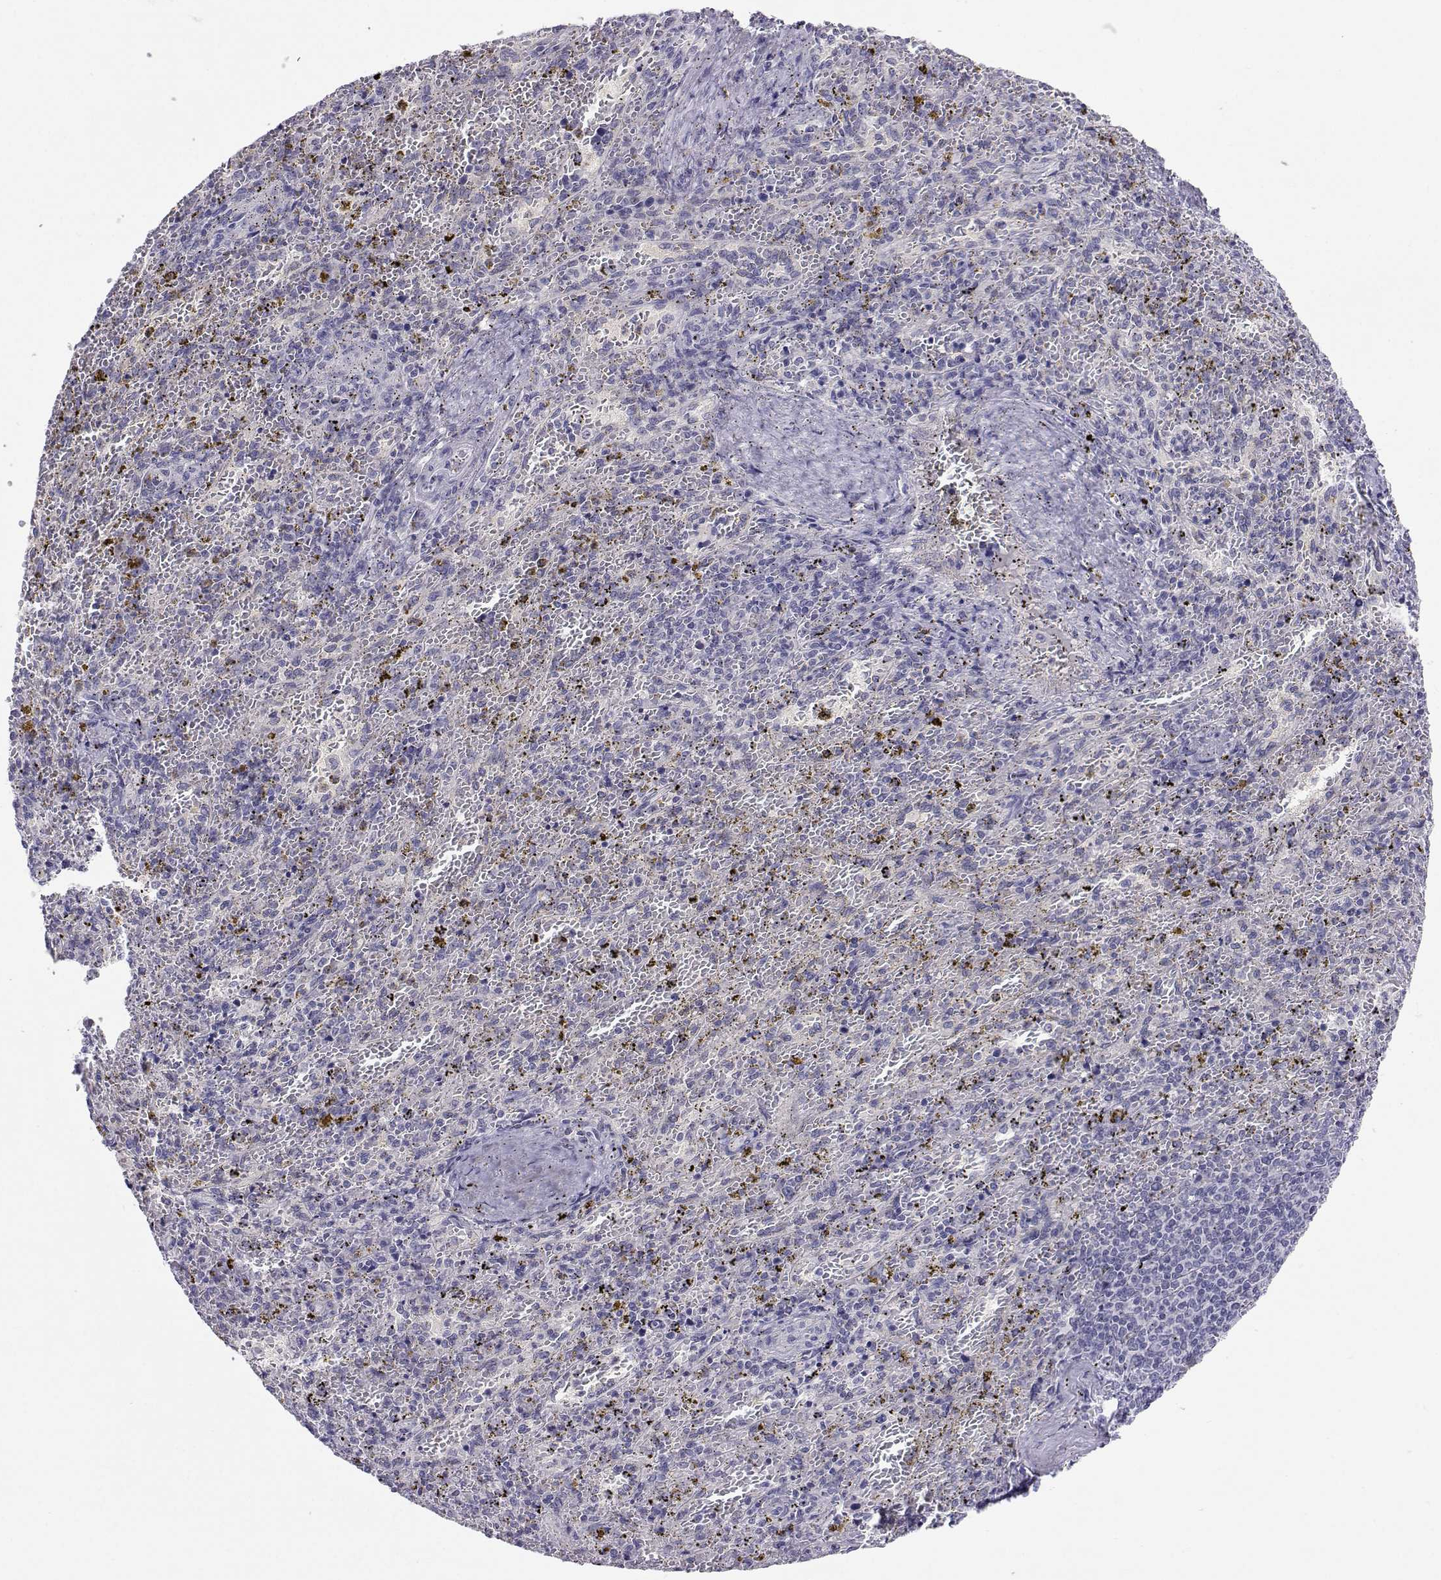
{"staining": {"intensity": "negative", "quantity": "none", "location": "none"}, "tissue": "spleen", "cell_type": "Cells in red pulp", "image_type": "normal", "snomed": [{"axis": "morphology", "description": "Normal tissue, NOS"}, {"axis": "topography", "description": "Spleen"}], "caption": "DAB immunohistochemical staining of unremarkable human spleen demonstrates no significant positivity in cells in red pulp.", "gene": "SLC6A3", "patient": {"sex": "female", "age": 50}}